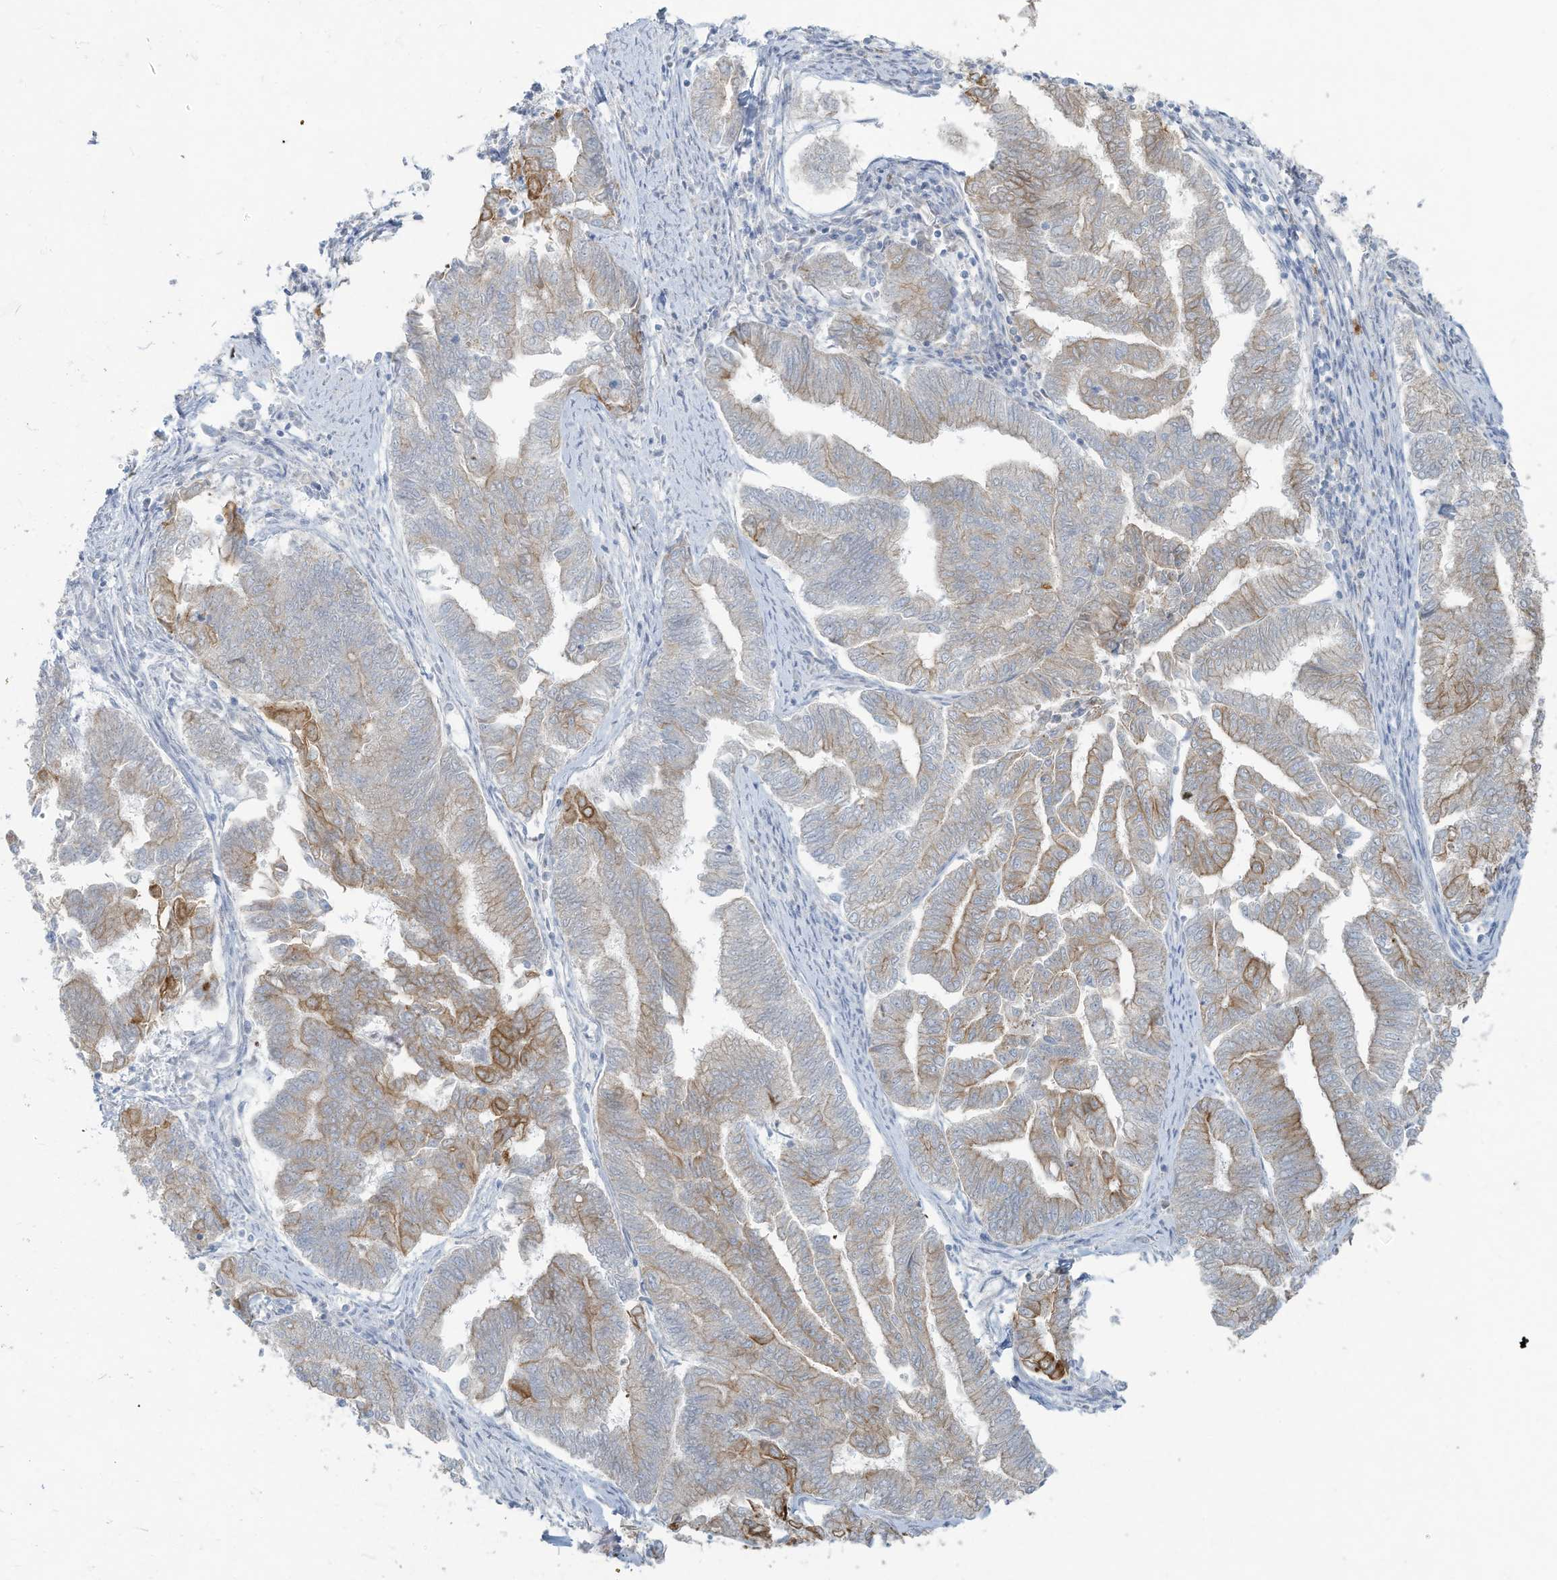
{"staining": {"intensity": "moderate", "quantity": "25%-75%", "location": "cytoplasmic/membranous"}, "tissue": "endometrial cancer", "cell_type": "Tumor cells", "image_type": "cancer", "snomed": [{"axis": "morphology", "description": "Adenocarcinoma, NOS"}, {"axis": "topography", "description": "Endometrium"}], "caption": "The photomicrograph exhibits a brown stain indicating the presence of a protein in the cytoplasmic/membranous of tumor cells in adenocarcinoma (endometrial).", "gene": "TUBE1", "patient": {"sex": "female", "age": 79}}